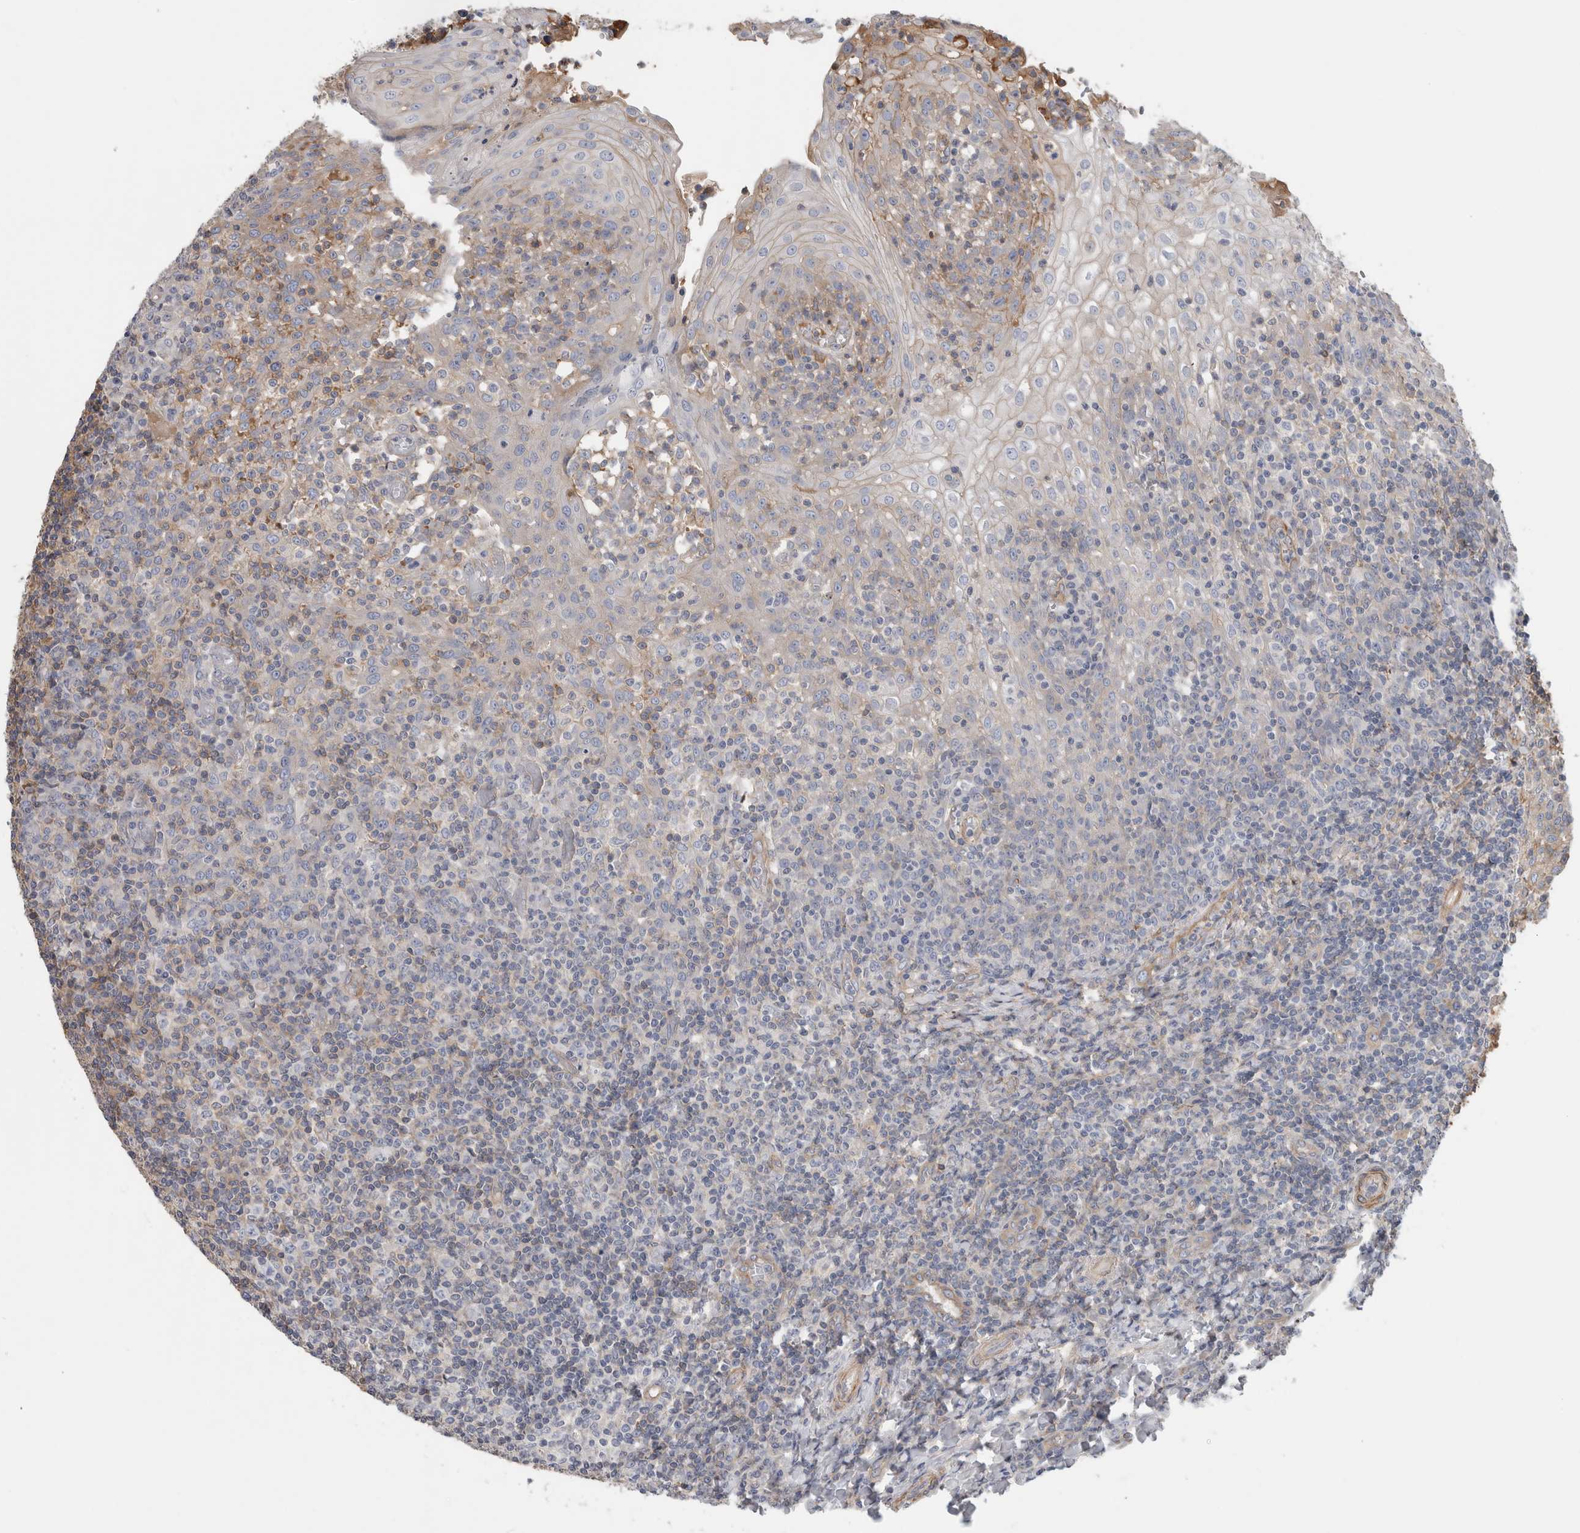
{"staining": {"intensity": "moderate", "quantity": "25%-75%", "location": "cytoplasmic/membranous"}, "tissue": "tonsil", "cell_type": "Germinal center cells", "image_type": "normal", "snomed": [{"axis": "morphology", "description": "Normal tissue, NOS"}, {"axis": "topography", "description": "Tonsil"}], "caption": "A brown stain labels moderate cytoplasmic/membranous positivity of a protein in germinal center cells of unremarkable tonsil. The protein of interest is shown in brown color, while the nuclei are stained blue.", "gene": "CFI", "patient": {"sex": "female", "age": 19}}